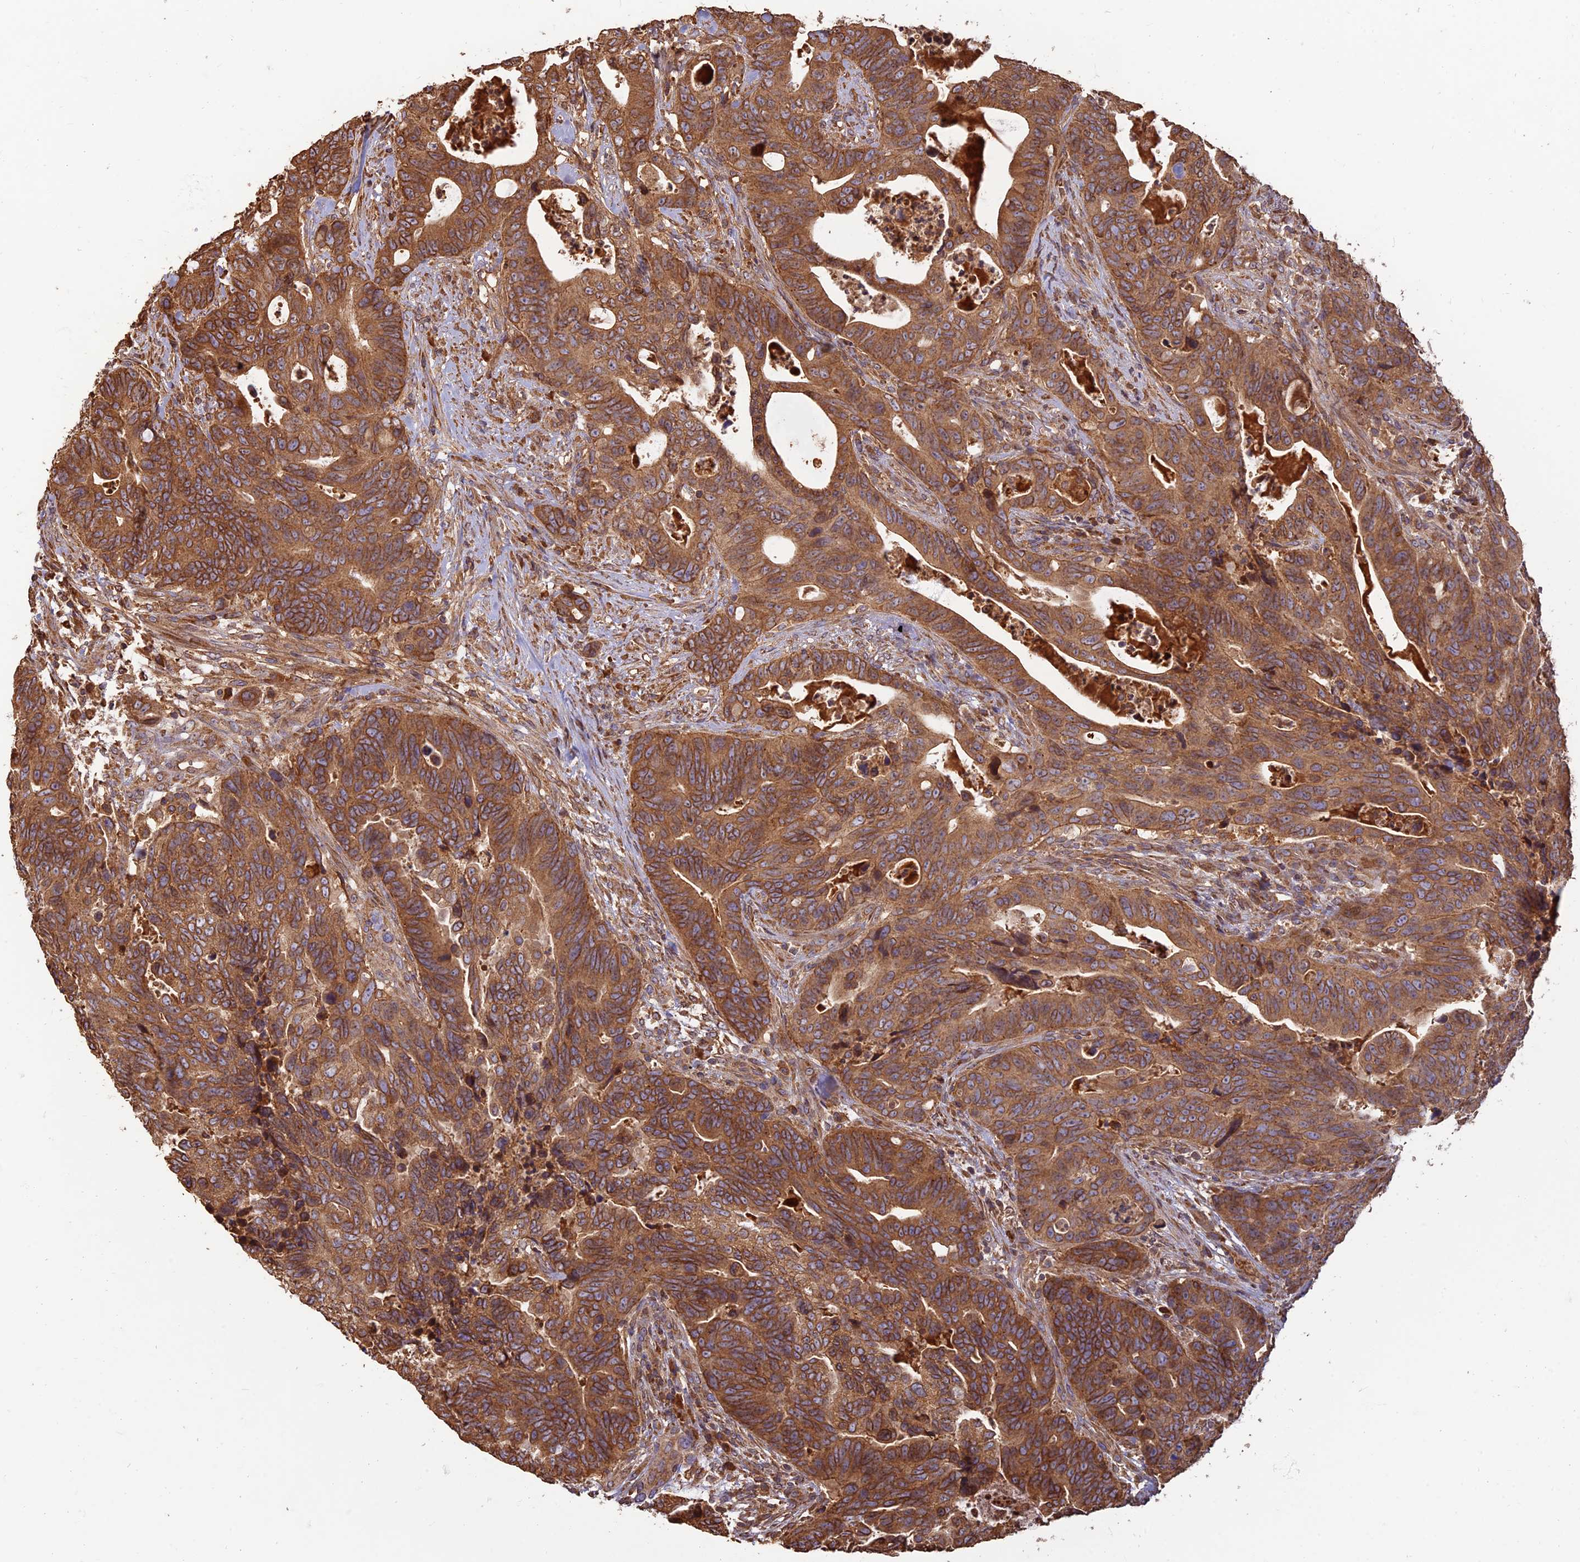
{"staining": {"intensity": "moderate", "quantity": ">75%", "location": "cytoplasmic/membranous"}, "tissue": "colorectal cancer", "cell_type": "Tumor cells", "image_type": "cancer", "snomed": [{"axis": "morphology", "description": "Adenocarcinoma, NOS"}, {"axis": "topography", "description": "Colon"}], "caption": "Human colorectal cancer stained with a protein marker shows moderate staining in tumor cells.", "gene": "CORO1C", "patient": {"sex": "female", "age": 82}}